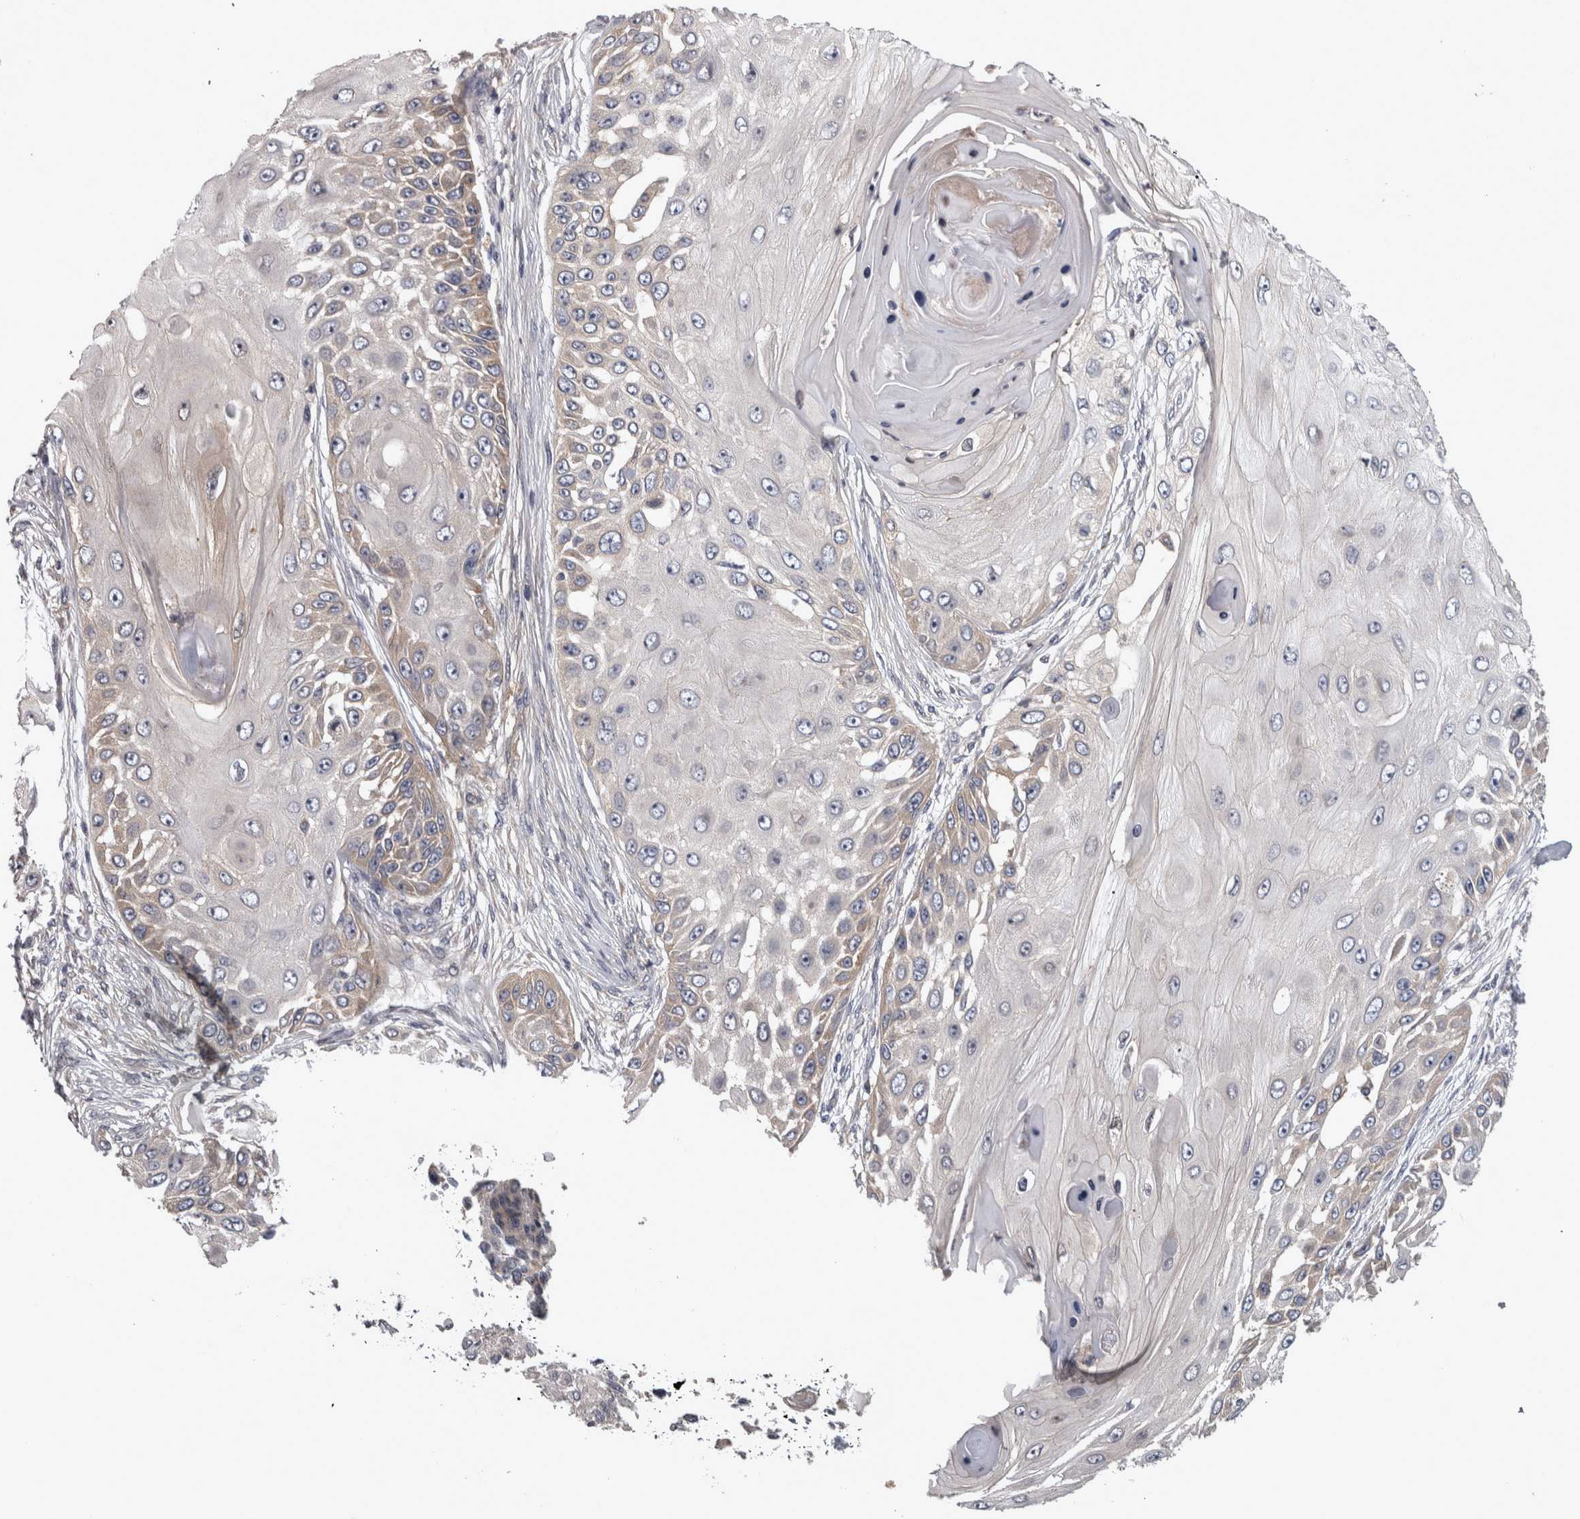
{"staining": {"intensity": "weak", "quantity": "<25%", "location": "cytoplasmic/membranous"}, "tissue": "skin cancer", "cell_type": "Tumor cells", "image_type": "cancer", "snomed": [{"axis": "morphology", "description": "Squamous cell carcinoma, NOS"}, {"axis": "topography", "description": "Skin"}], "caption": "This micrograph is of skin cancer (squamous cell carcinoma) stained with IHC to label a protein in brown with the nuclei are counter-stained blue. There is no staining in tumor cells. (DAB (3,3'-diaminobenzidine) immunohistochemistry (IHC) visualized using brightfield microscopy, high magnification).", "gene": "PRKCI", "patient": {"sex": "female", "age": 44}}